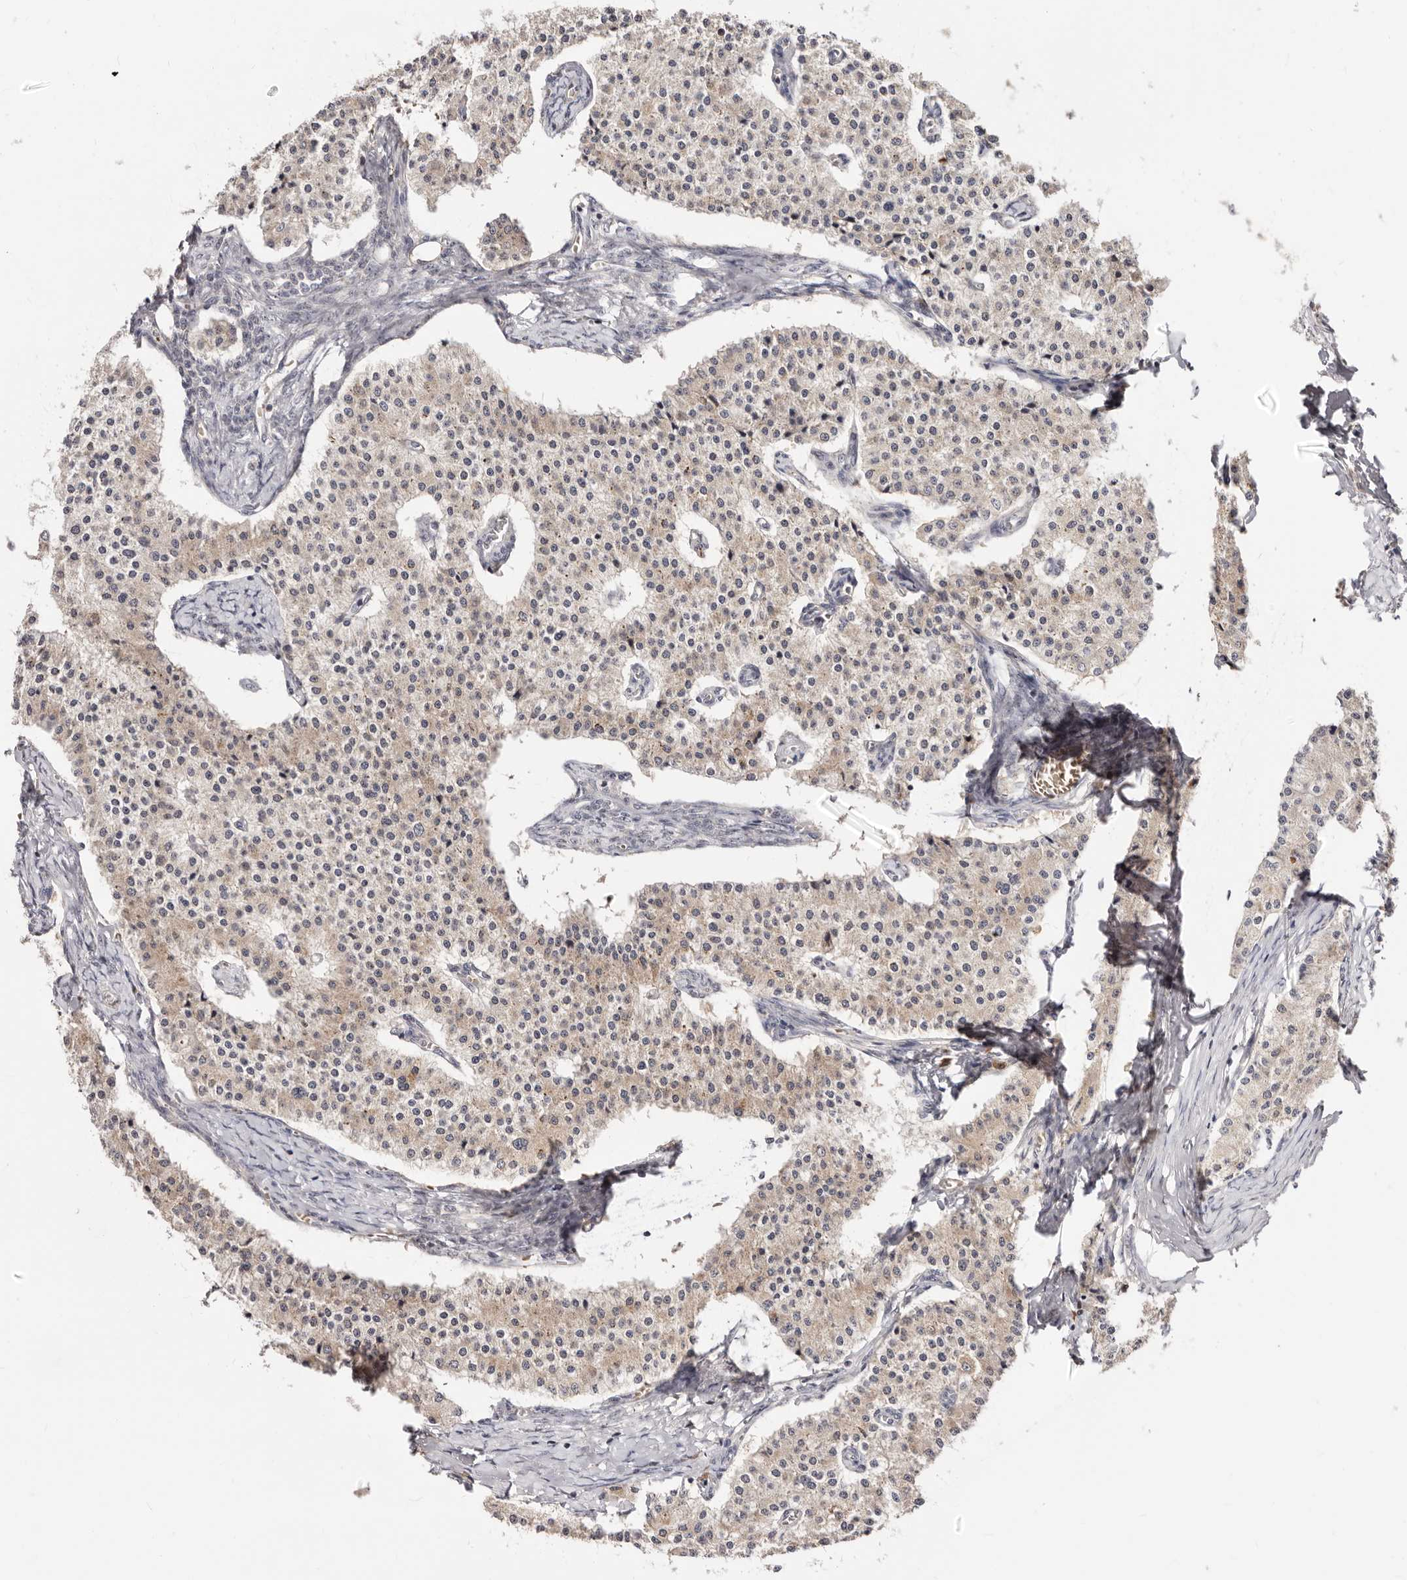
{"staining": {"intensity": "weak", "quantity": "<25%", "location": "cytoplasmic/membranous"}, "tissue": "carcinoid", "cell_type": "Tumor cells", "image_type": "cancer", "snomed": [{"axis": "morphology", "description": "Carcinoid, malignant, NOS"}, {"axis": "topography", "description": "Colon"}], "caption": "Carcinoid (malignant) was stained to show a protein in brown. There is no significant expression in tumor cells.", "gene": "APOL6", "patient": {"sex": "female", "age": 52}}